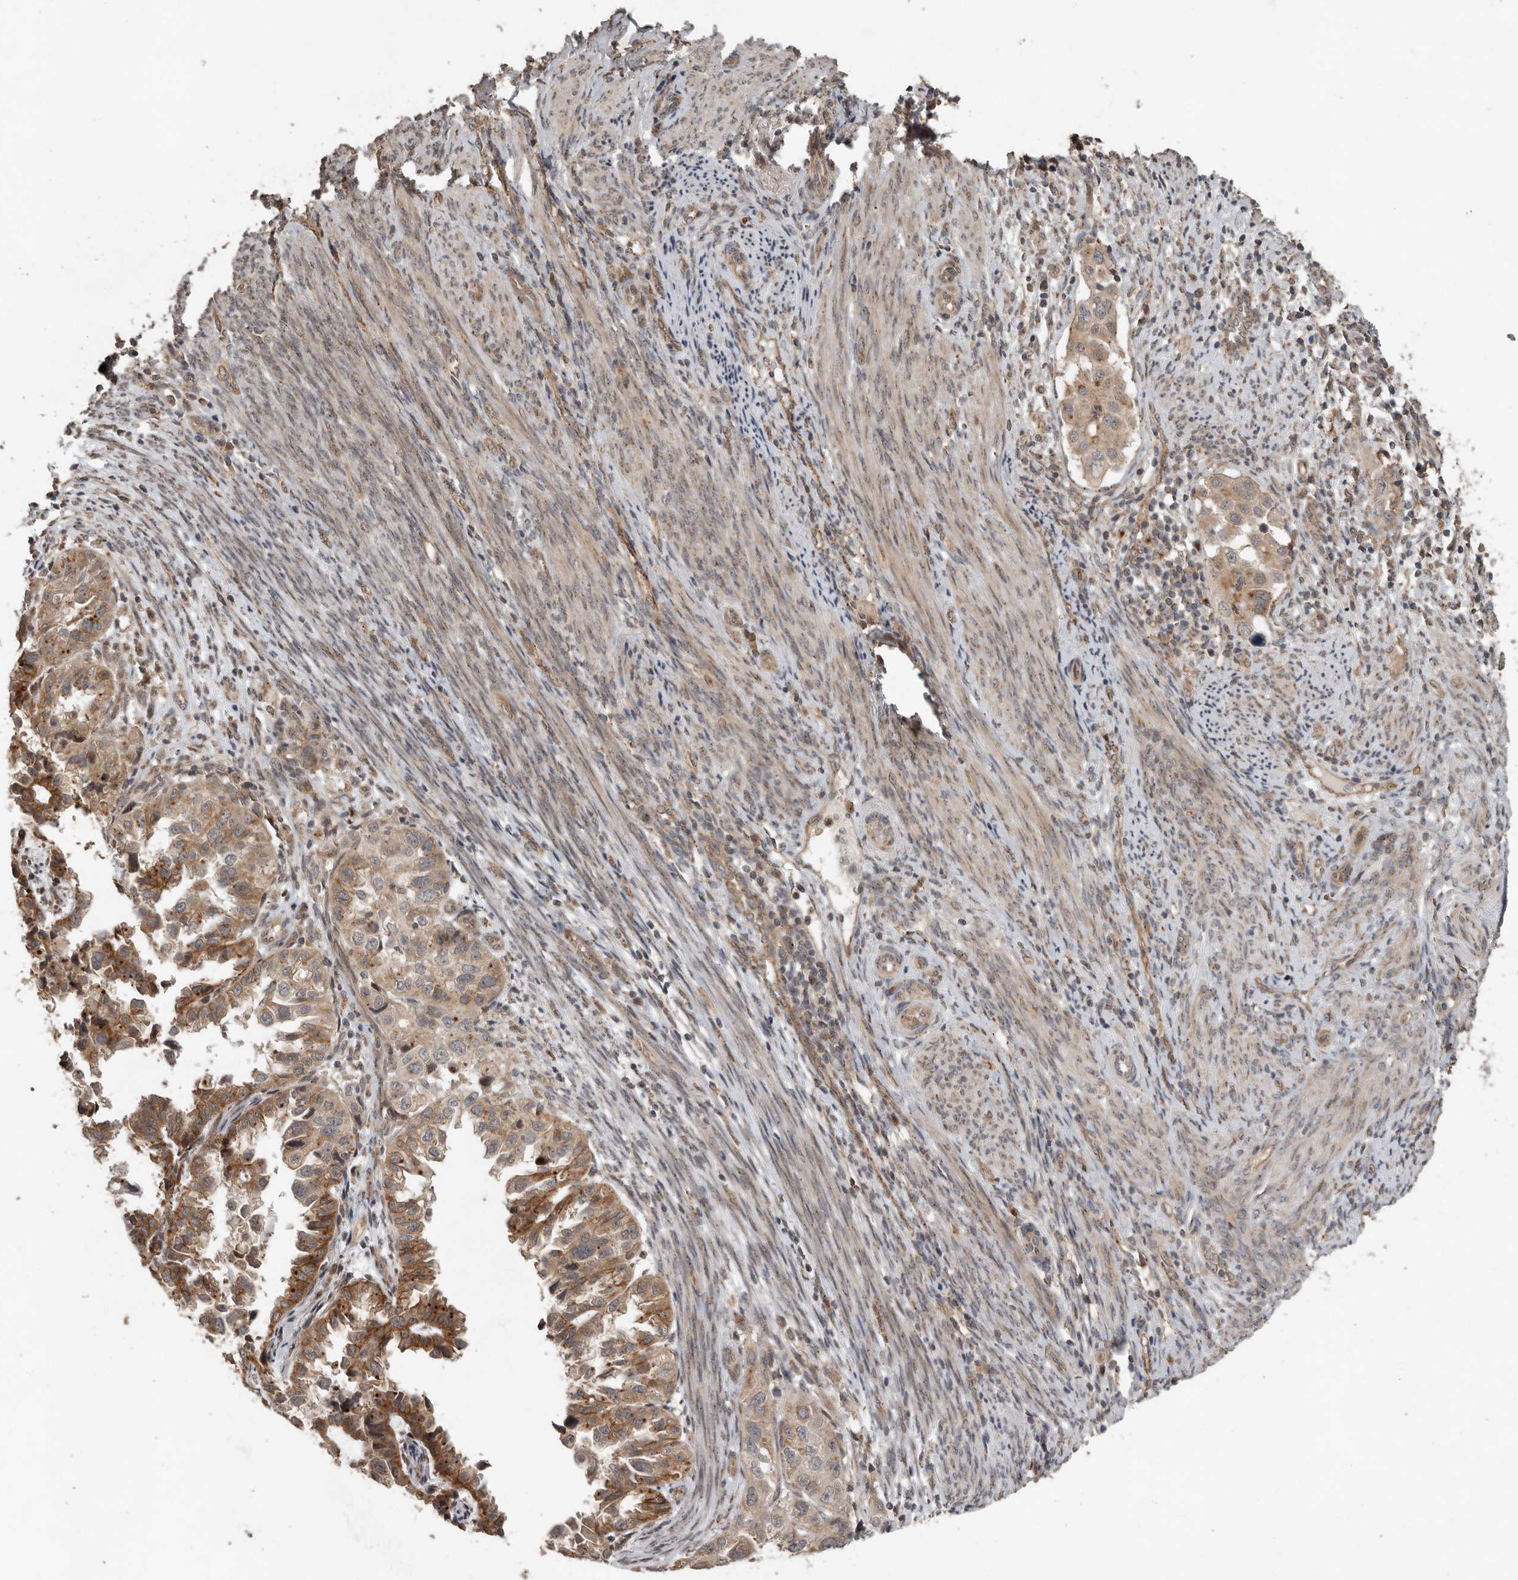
{"staining": {"intensity": "moderate", "quantity": ">75%", "location": "cytoplasmic/membranous"}, "tissue": "endometrial cancer", "cell_type": "Tumor cells", "image_type": "cancer", "snomed": [{"axis": "morphology", "description": "Adenocarcinoma, NOS"}, {"axis": "topography", "description": "Endometrium"}], "caption": "High-power microscopy captured an IHC histopathology image of endometrial cancer, revealing moderate cytoplasmic/membranous staining in about >75% of tumor cells. (Stains: DAB (3,3'-diaminobenzidine) in brown, nuclei in blue, Microscopy: brightfield microscopy at high magnification).", "gene": "CEP350", "patient": {"sex": "female", "age": 85}}